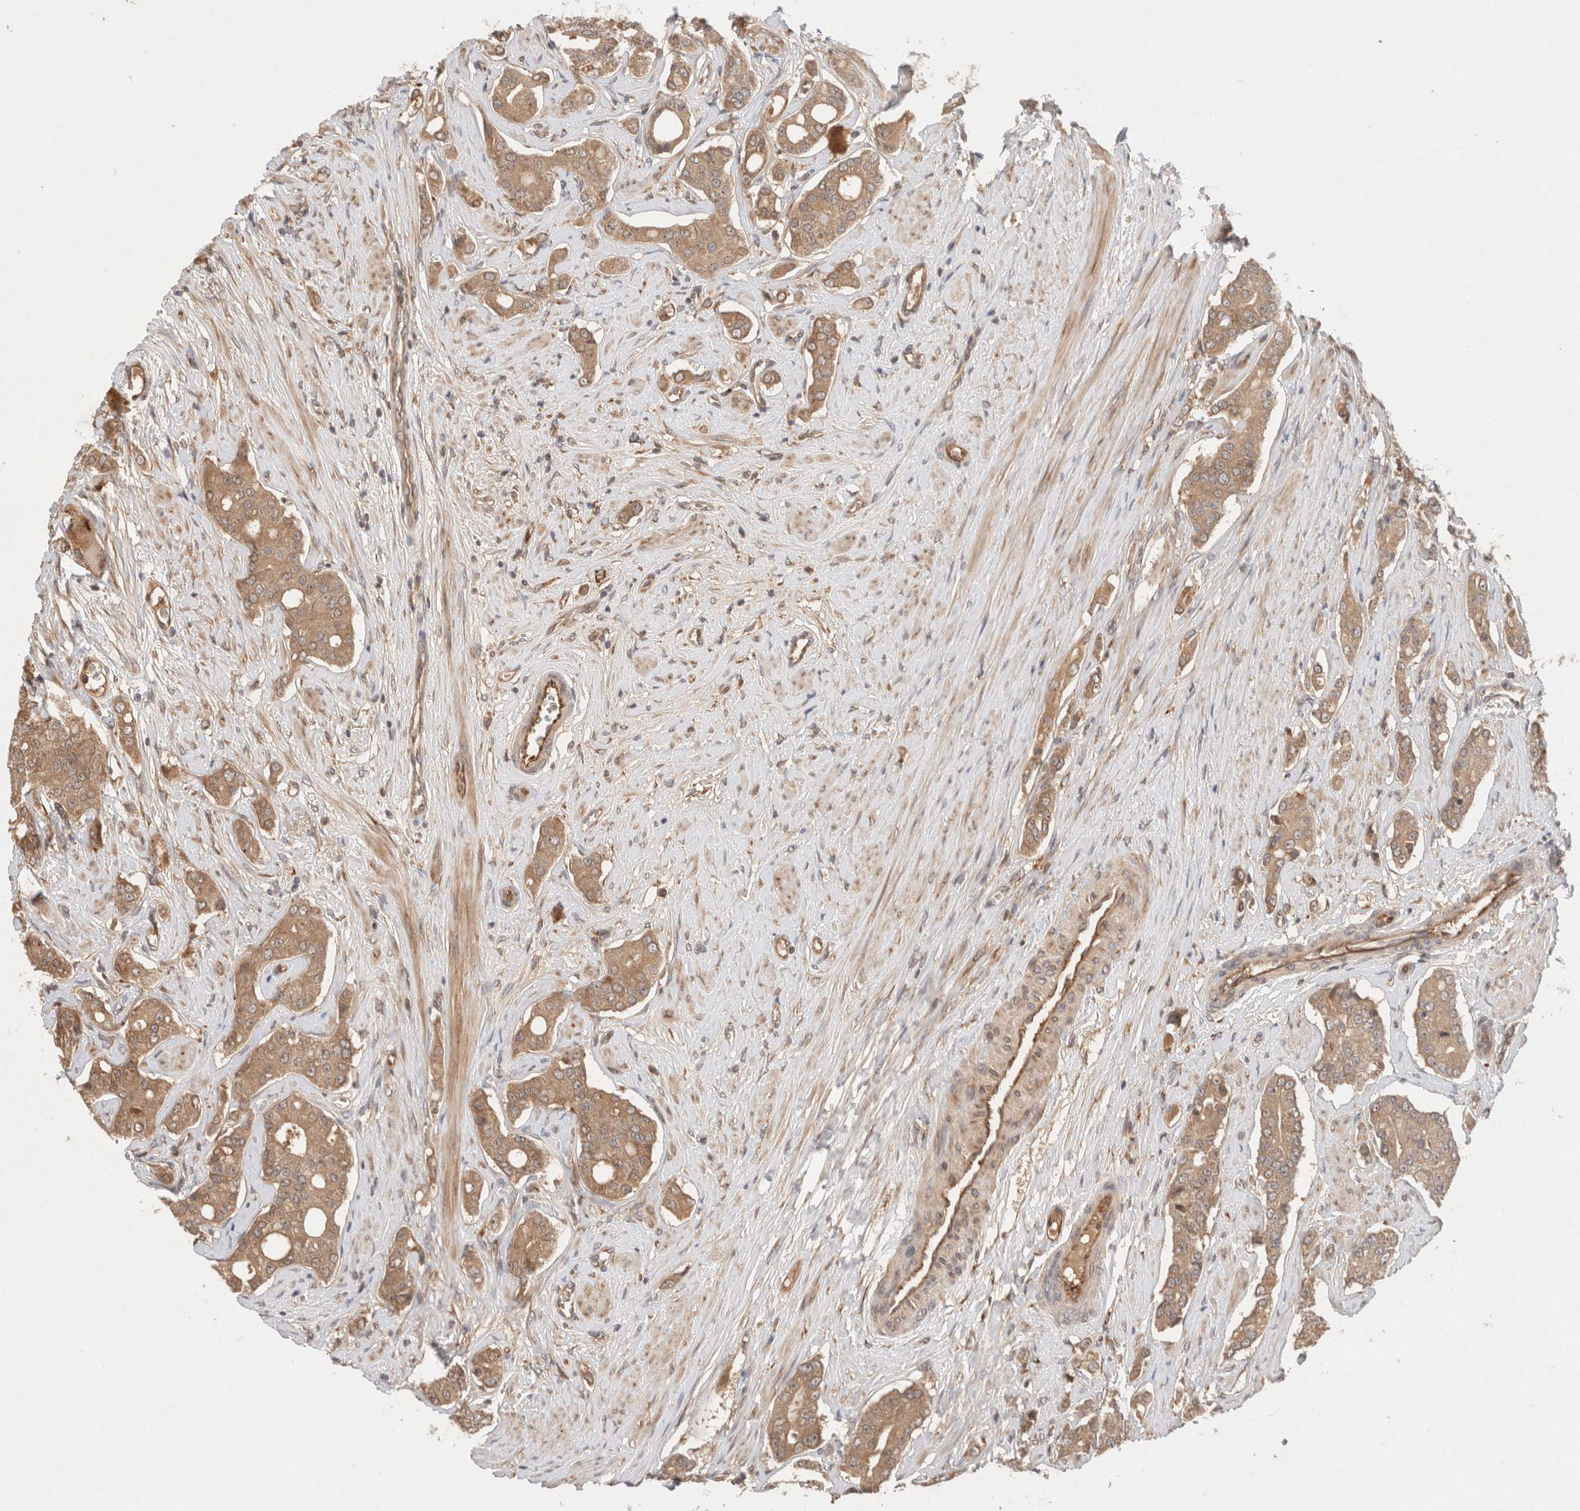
{"staining": {"intensity": "moderate", "quantity": ">75%", "location": "cytoplasmic/membranous"}, "tissue": "prostate cancer", "cell_type": "Tumor cells", "image_type": "cancer", "snomed": [{"axis": "morphology", "description": "Adenocarcinoma, High grade"}, {"axis": "topography", "description": "Prostate"}], "caption": "A histopathology image of human prostate high-grade adenocarcinoma stained for a protein demonstrates moderate cytoplasmic/membranous brown staining in tumor cells.", "gene": "KLHL20", "patient": {"sex": "male", "age": 71}}